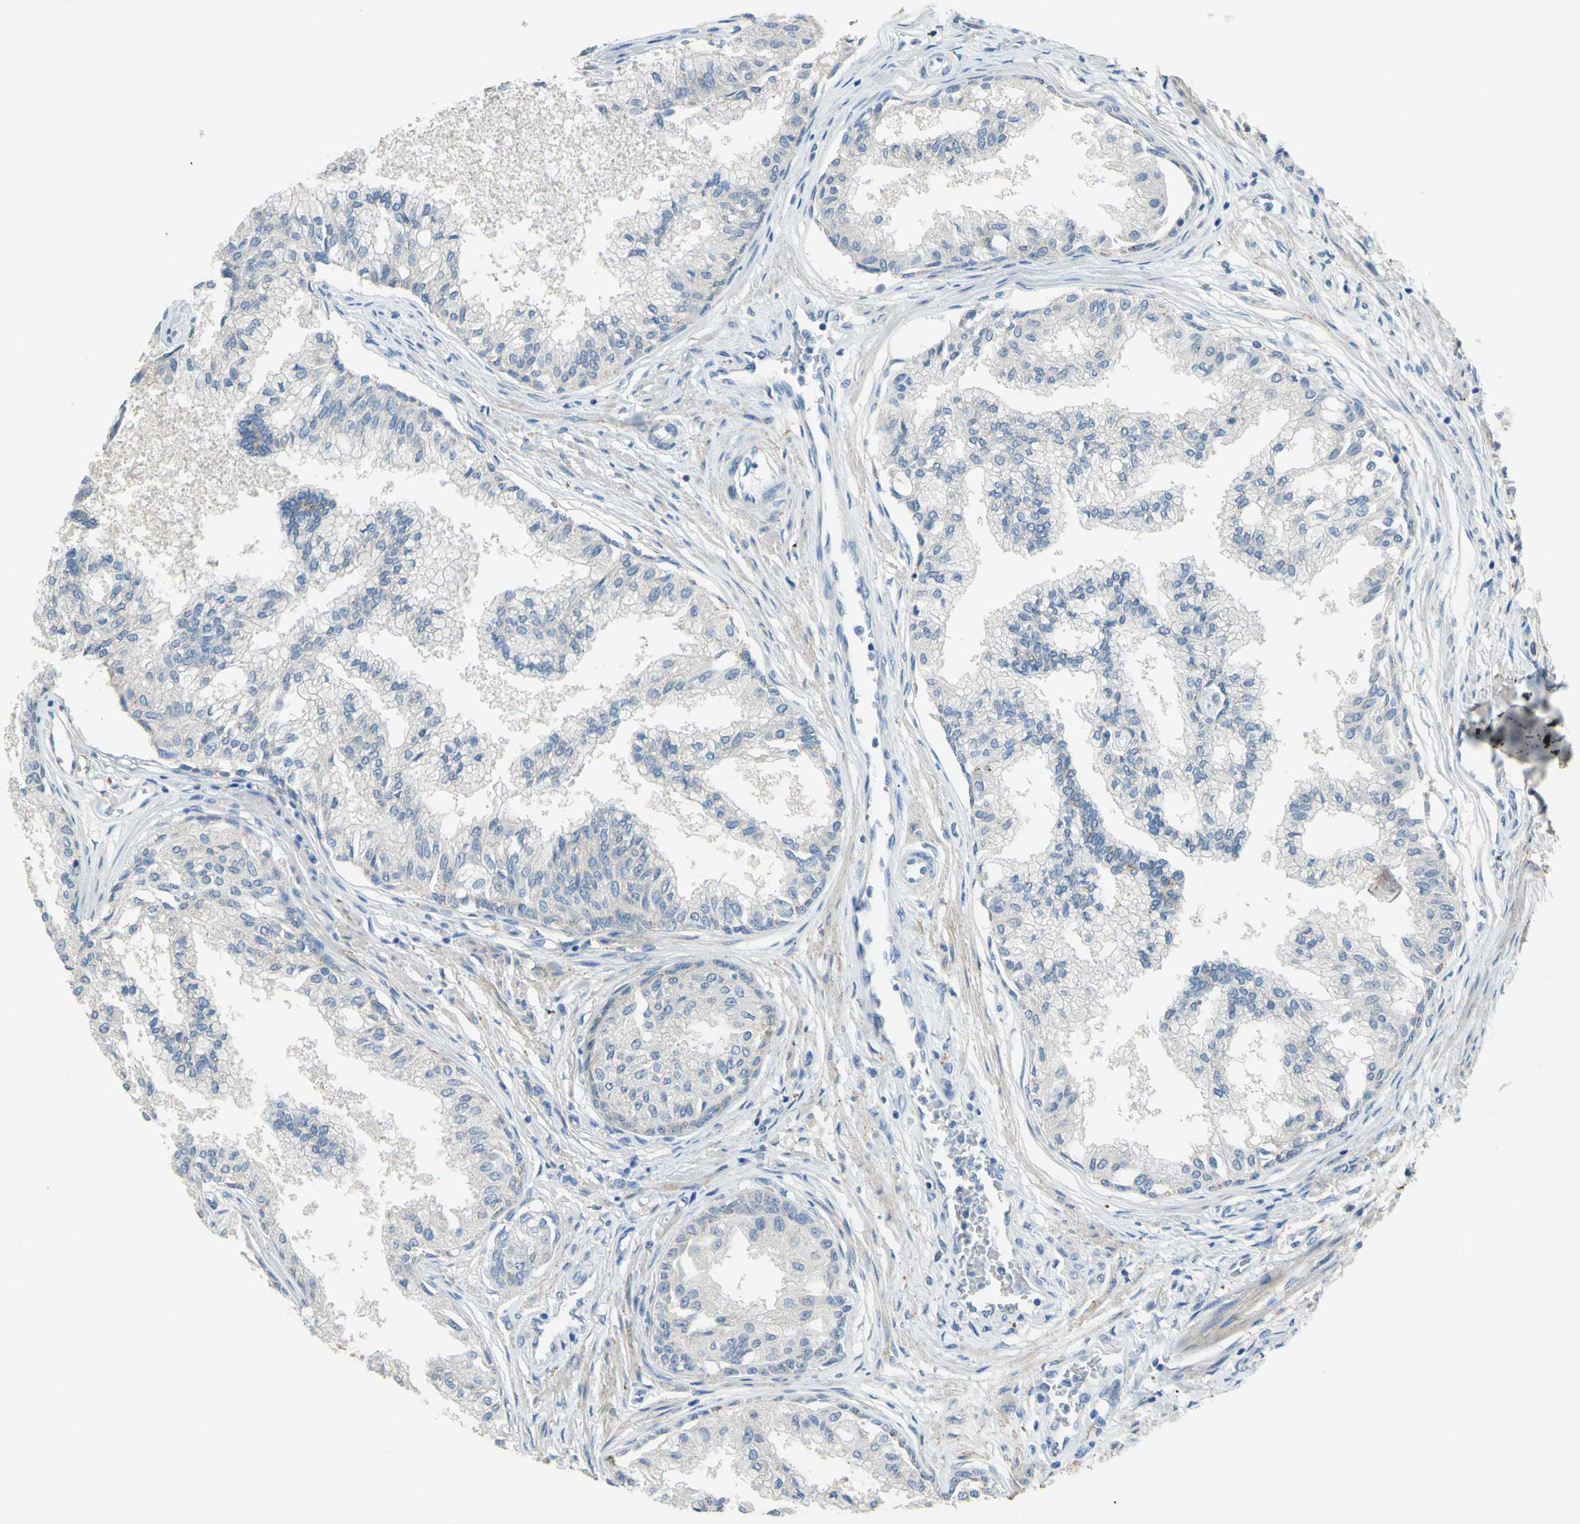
{"staining": {"intensity": "weak", "quantity": "<25%", "location": "cytoplasmic/membranous"}, "tissue": "prostate", "cell_type": "Glandular cells", "image_type": "normal", "snomed": [{"axis": "morphology", "description": "Normal tissue, NOS"}, {"axis": "topography", "description": "Prostate"}, {"axis": "topography", "description": "Seminal veicle"}], "caption": "The photomicrograph displays no significant expression in glandular cells of prostate. (Stains: DAB (3,3'-diaminobenzidine) IHC with hematoxylin counter stain, Microscopy: brightfield microscopy at high magnification).", "gene": "CDH10", "patient": {"sex": "male", "age": 60}}